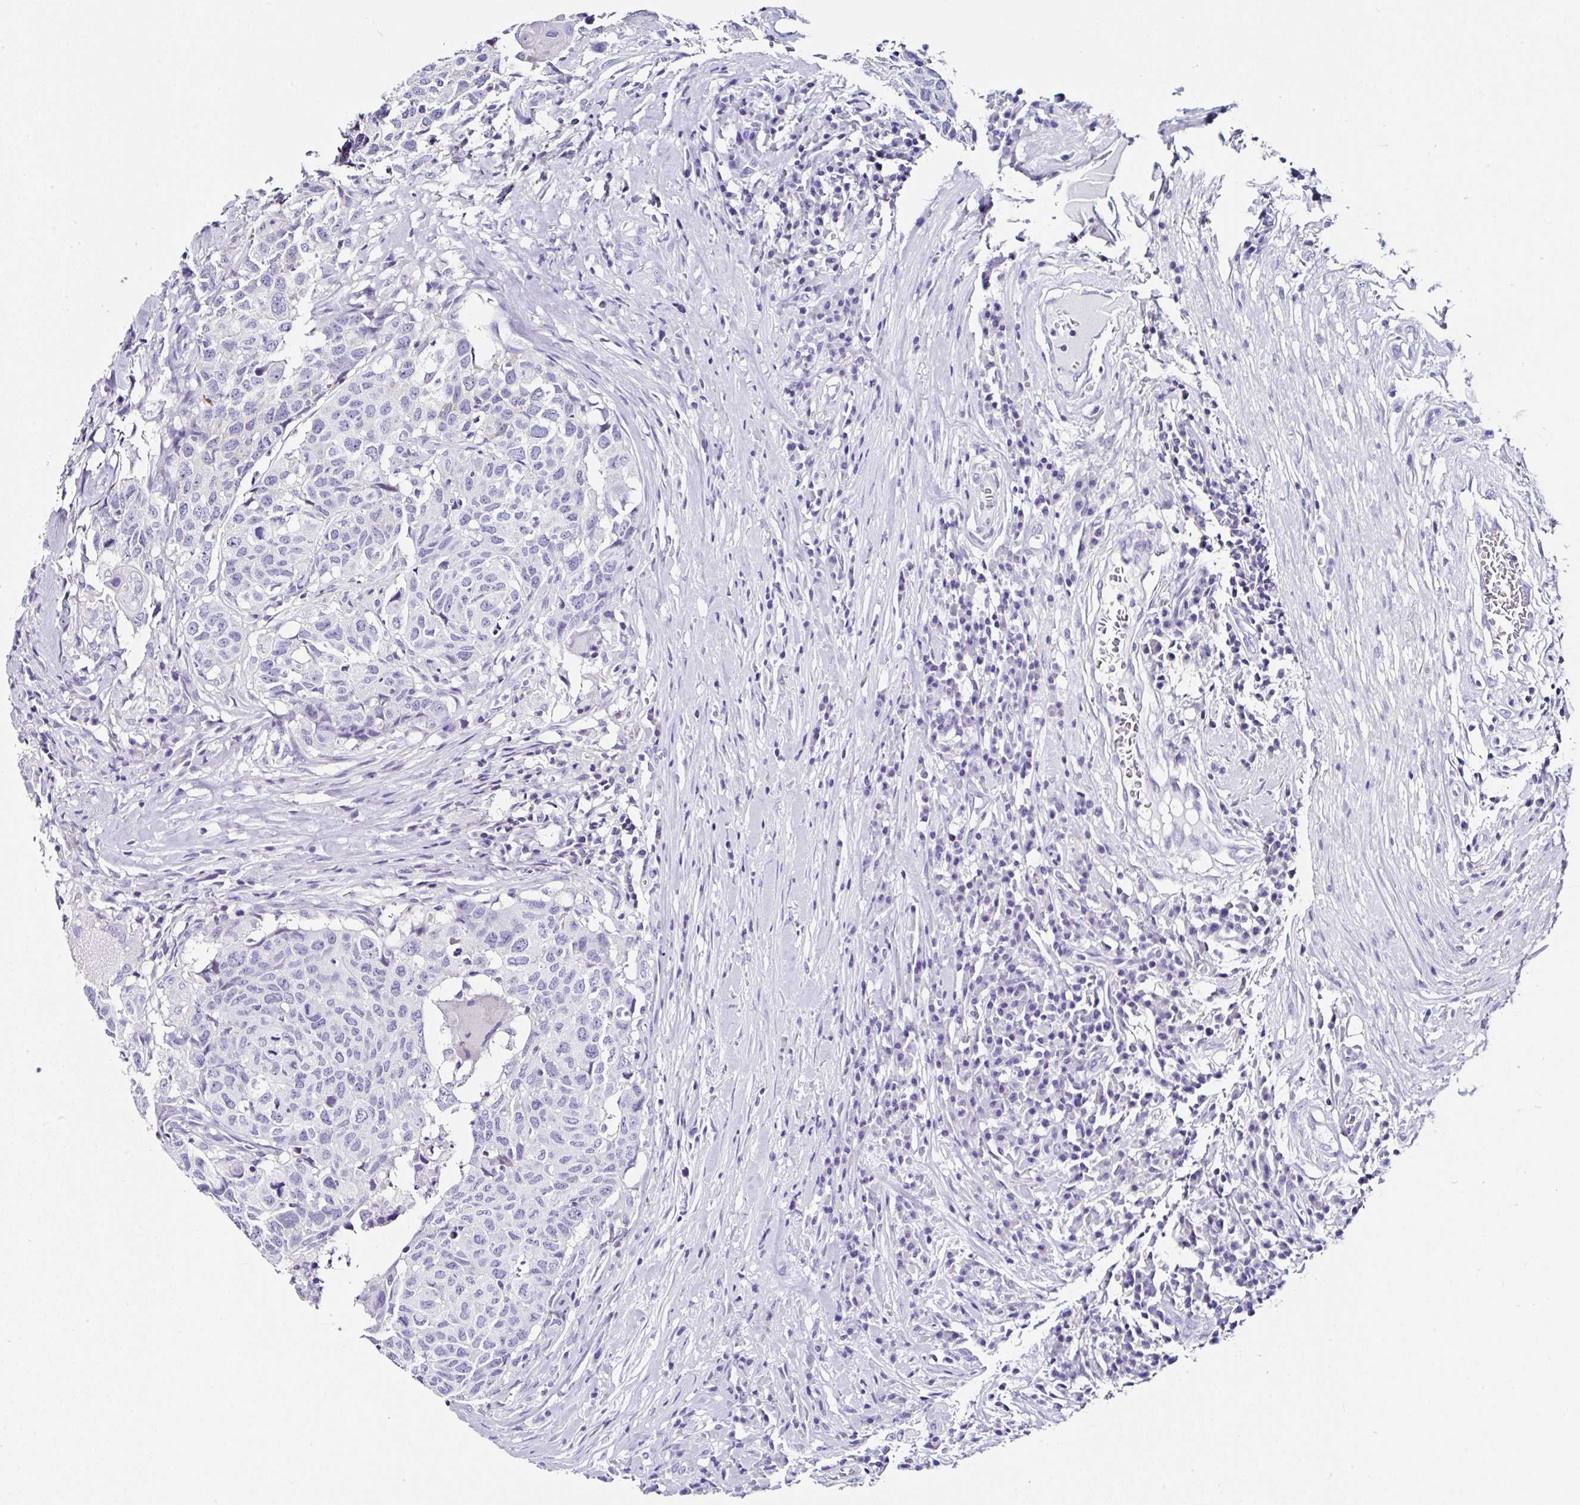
{"staining": {"intensity": "negative", "quantity": "none", "location": "none"}, "tissue": "head and neck cancer", "cell_type": "Tumor cells", "image_type": "cancer", "snomed": [{"axis": "morphology", "description": "Normal tissue, NOS"}, {"axis": "morphology", "description": "Squamous cell carcinoma, NOS"}, {"axis": "topography", "description": "Skeletal muscle"}, {"axis": "topography", "description": "Vascular tissue"}, {"axis": "topography", "description": "Peripheral nerve tissue"}, {"axis": "topography", "description": "Head-Neck"}], "caption": "A high-resolution image shows immunohistochemistry staining of head and neck cancer (squamous cell carcinoma), which demonstrates no significant expression in tumor cells.", "gene": "UGT3A1", "patient": {"sex": "male", "age": 66}}